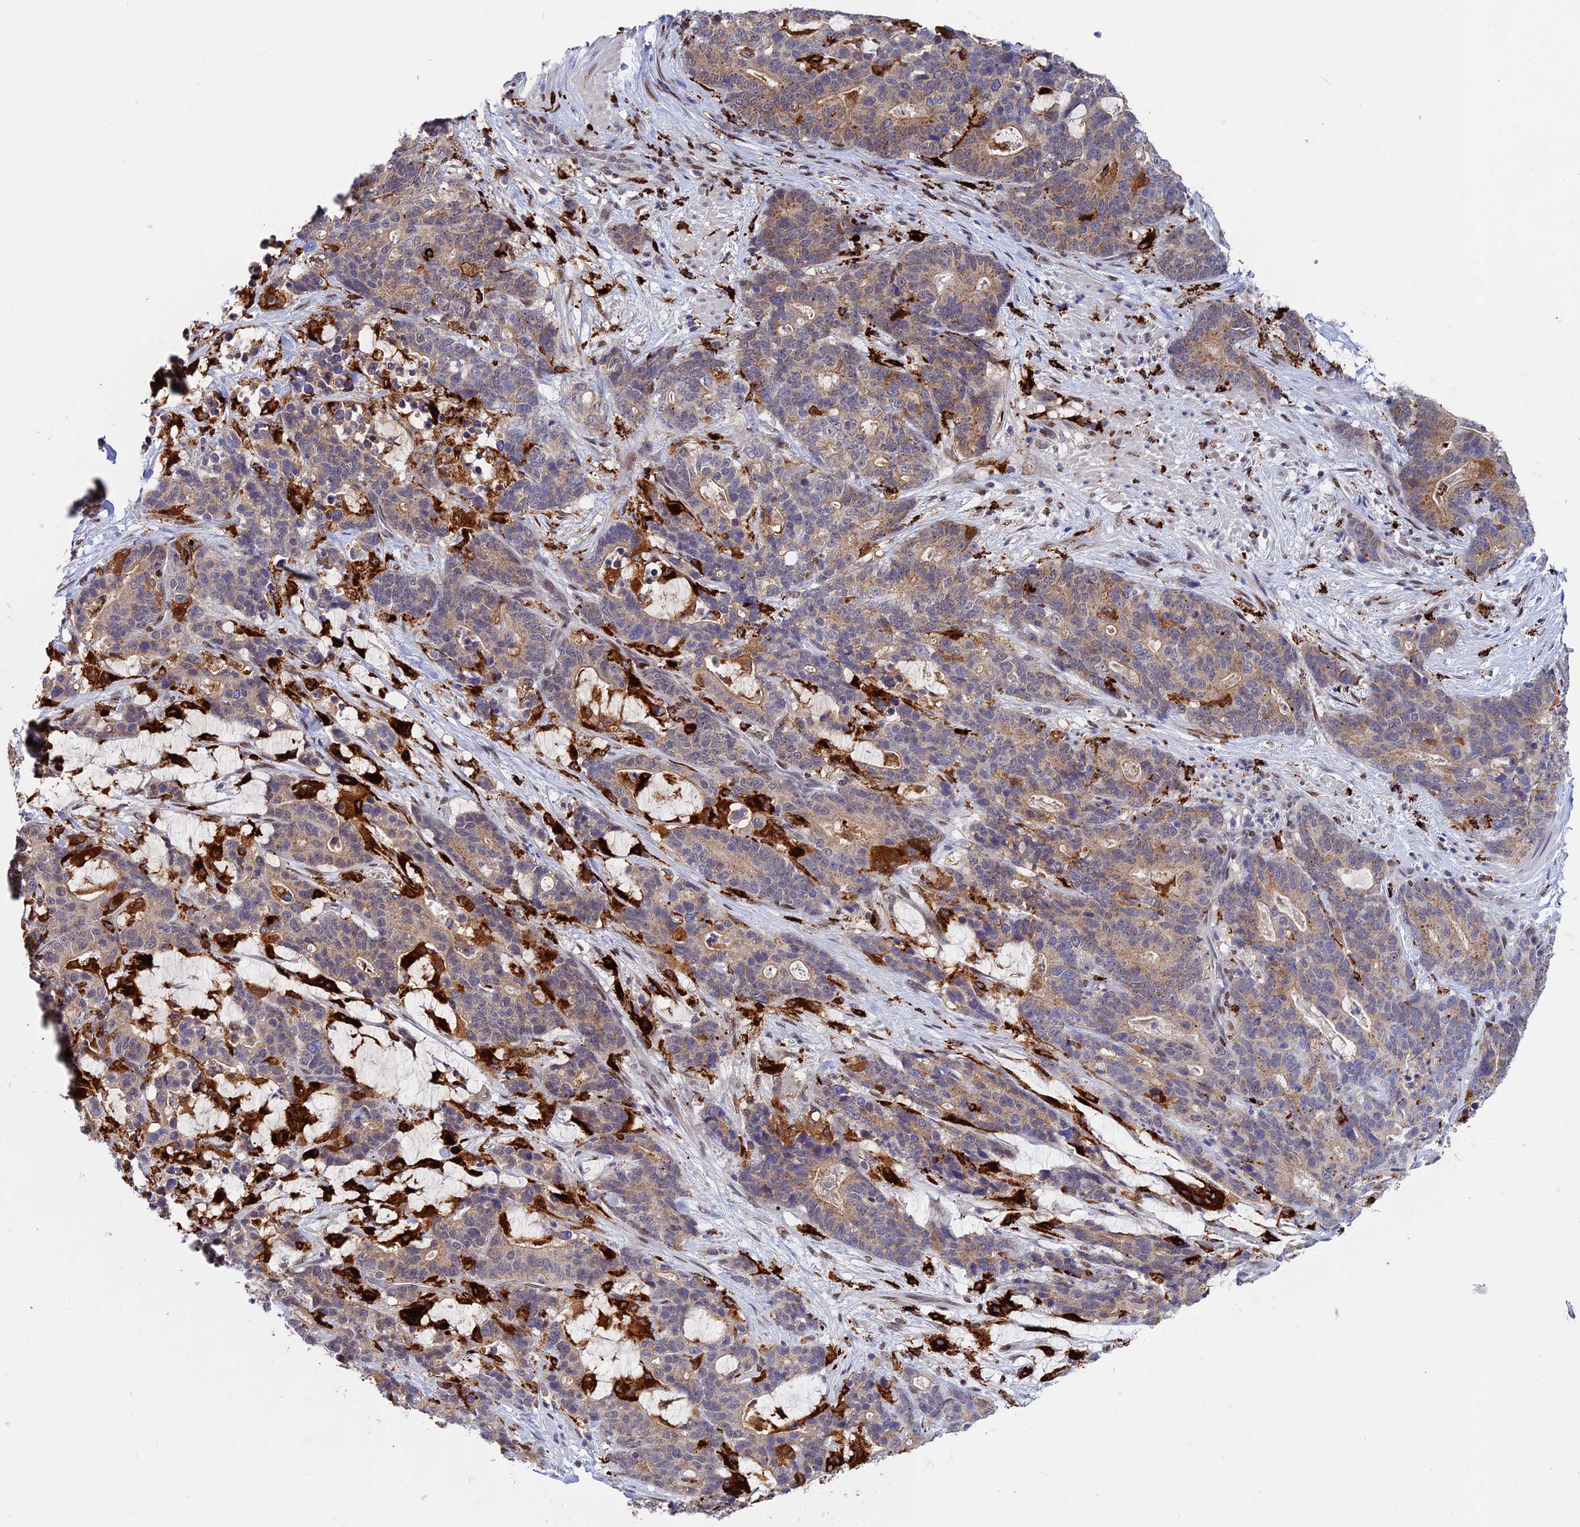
{"staining": {"intensity": "moderate", "quantity": "25%-75%", "location": "cytoplasmic/membranous"}, "tissue": "stomach cancer", "cell_type": "Tumor cells", "image_type": "cancer", "snomed": [{"axis": "morphology", "description": "Adenocarcinoma, NOS"}, {"axis": "topography", "description": "Stomach"}], "caption": "Immunohistochemical staining of human stomach adenocarcinoma demonstrates medium levels of moderate cytoplasmic/membranous protein expression in about 25%-75% of tumor cells. The protein is shown in brown color, while the nuclei are stained blue.", "gene": "HIC1", "patient": {"sex": "female", "age": 76}}